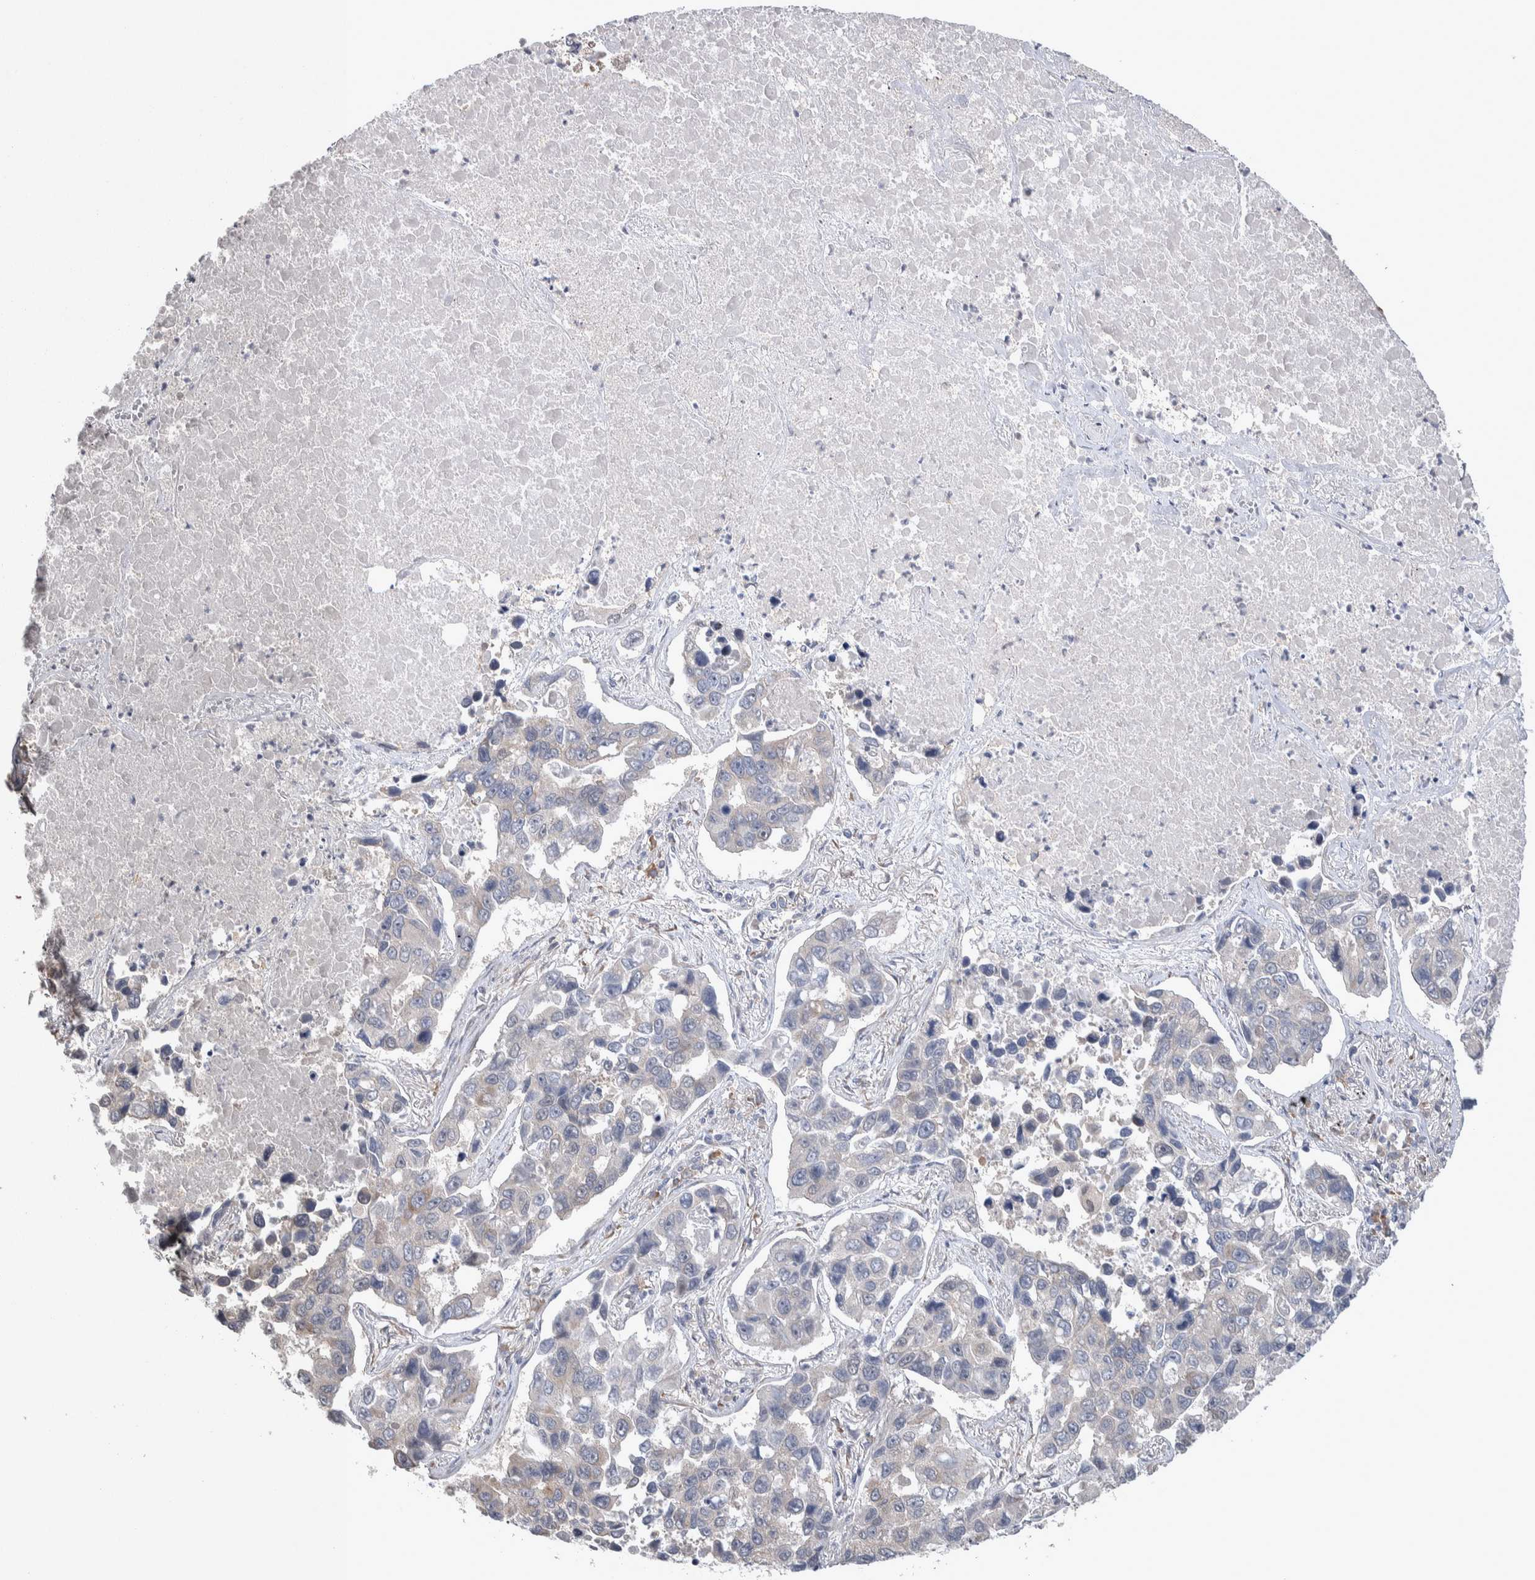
{"staining": {"intensity": "weak", "quantity": "<25%", "location": "cytoplasmic/membranous"}, "tissue": "lung cancer", "cell_type": "Tumor cells", "image_type": "cancer", "snomed": [{"axis": "morphology", "description": "Adenocarcinoma, NOS"}, {"axis": "topography", "description": "Lung"}], "caption": "IHC photomicrograph of human adenocarcinoma (lung) stained for a protein (brown), which reveals no staining in tumor cells.", "gene": "CUL2", "patient": {"sex": "male", "age": 64}}